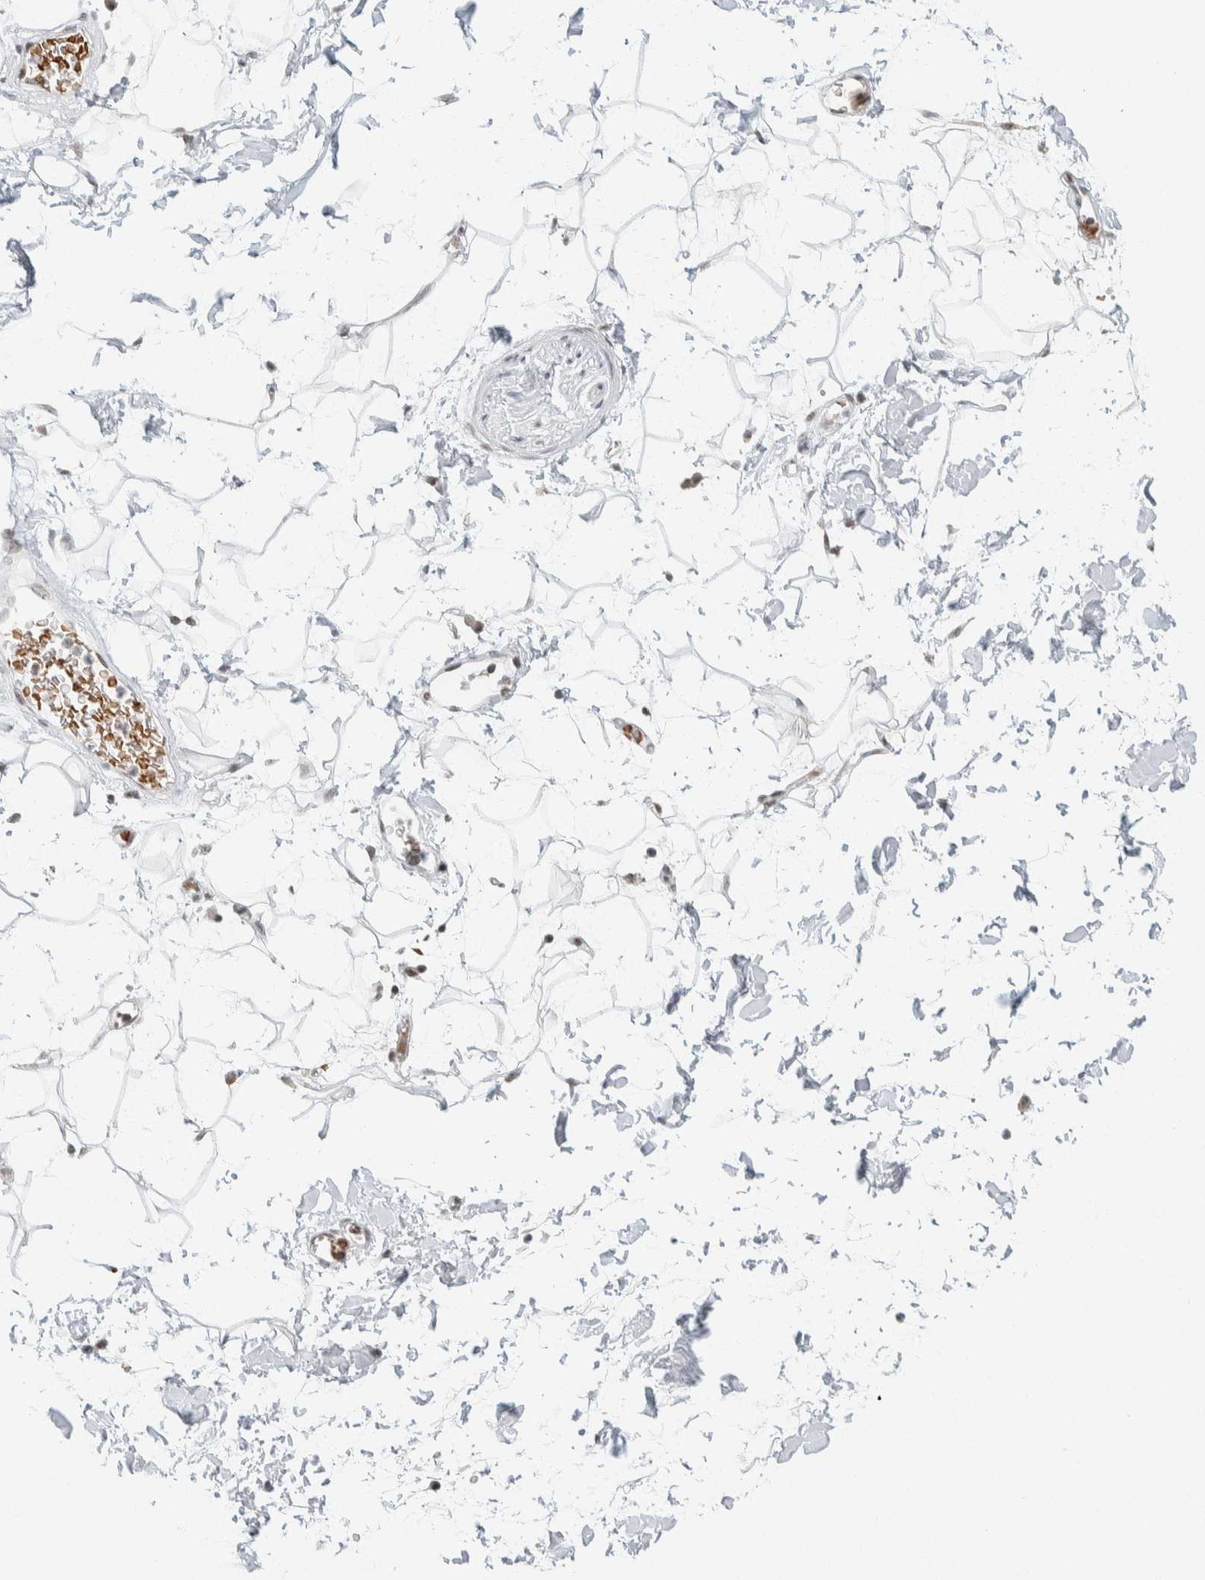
{"staining": {"intensity": "weak", "quantity": "<25%", "location": "cytoplasmic/membranous"}, "tissue": "adipose tissue", "cell_type": "Adipocytes", "image_type": "normal", "snomed": [{"axis": "morphology", "description": "Normal tissue, NOS"}, {"axis": "topography", "description": "Soft tissue"}], "caption": "The histopathology image demonstrates no significant staining in adipocytes of adipose tissue.", "gene": "ZBTB2", "patient": {"sex": "male", "age": 72}}